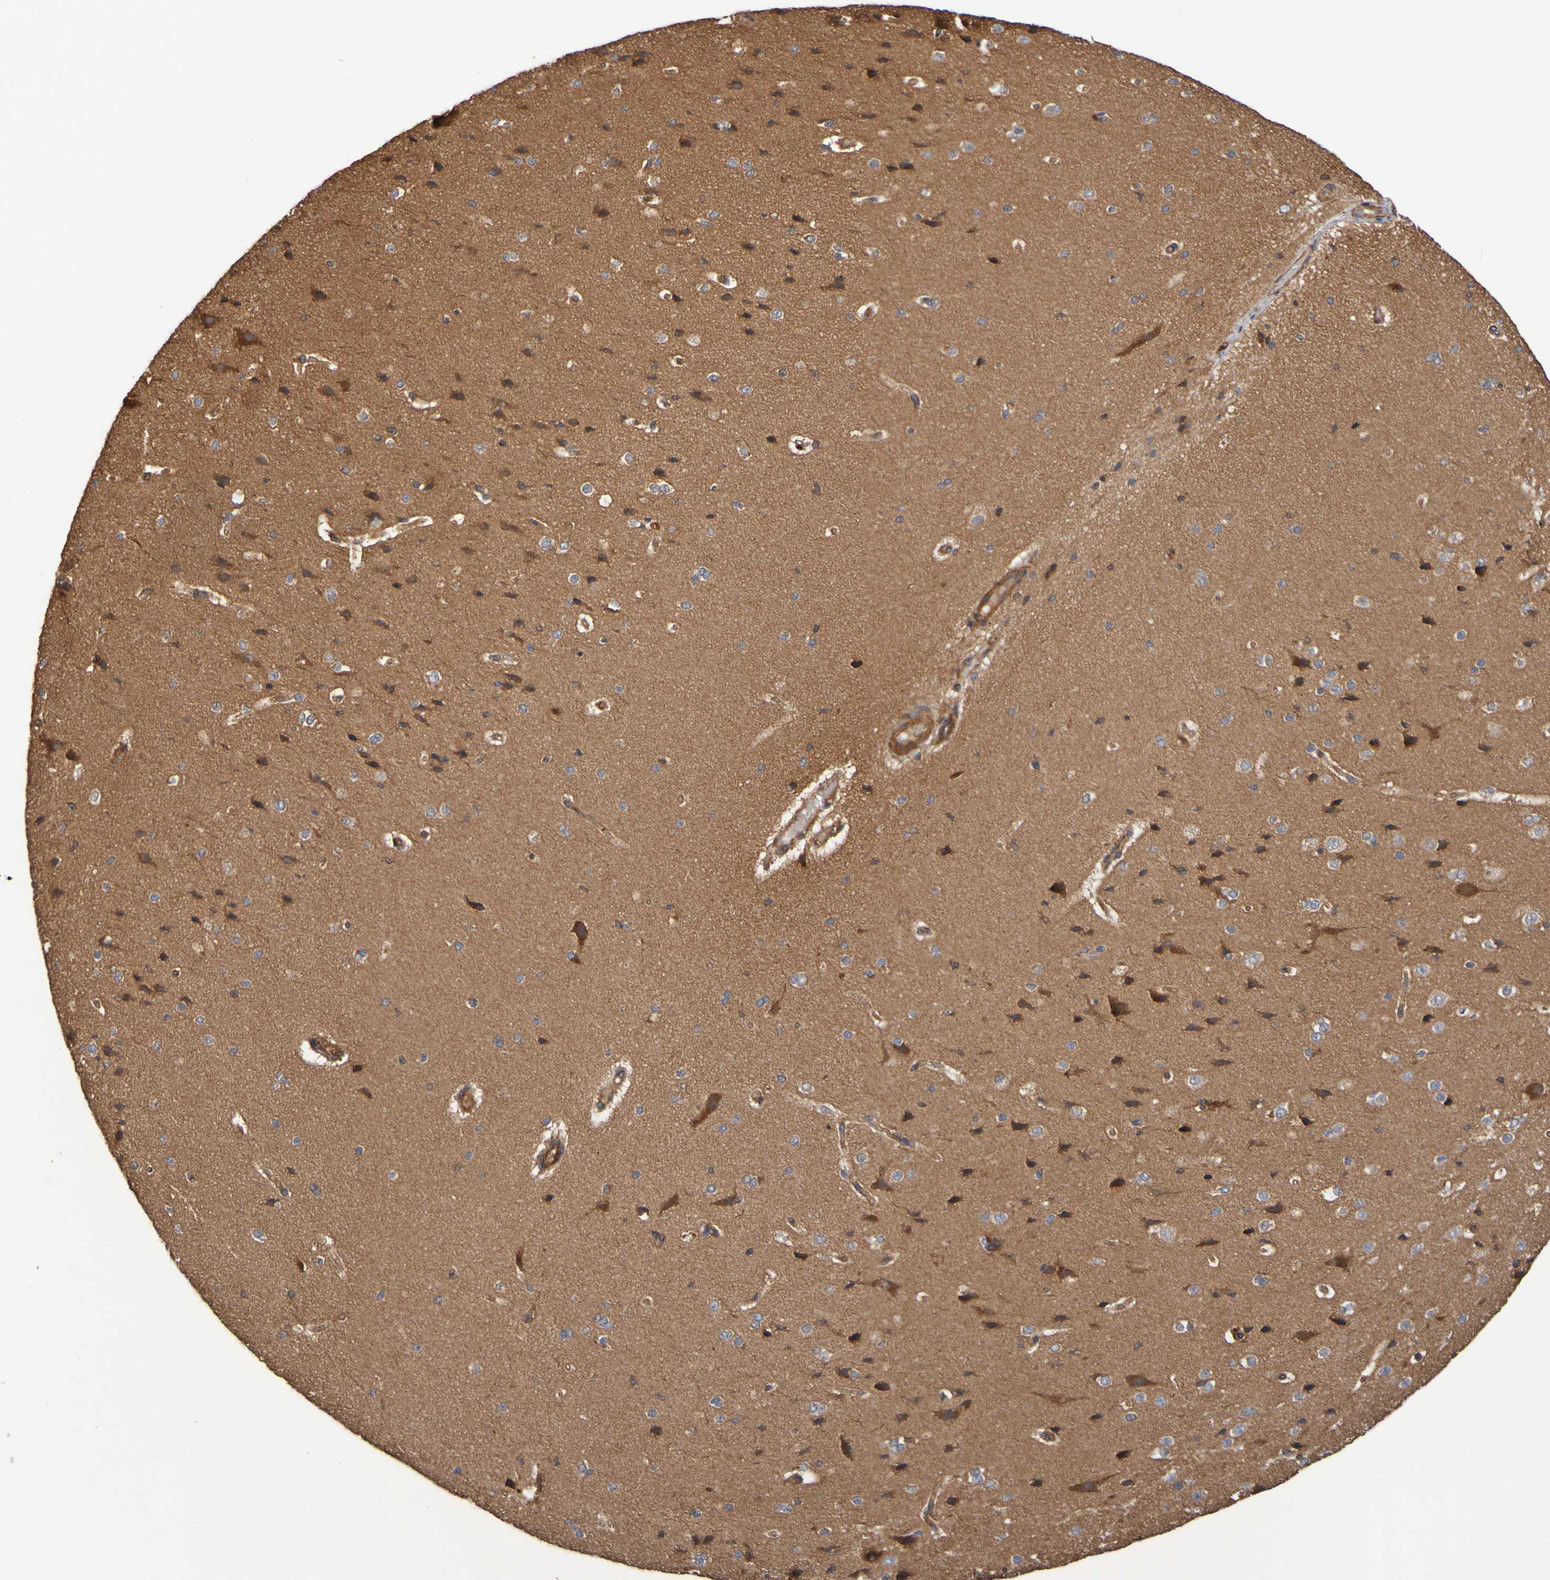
{"staining": {"intensity": "moderate", "quantity": ">75%", "location": "cytoplasmic/membranous"}, "tissue": "cerebral cortex", "cell_type": "Endothelial cells", "image_type": "normal", "snomed": [{"axis": "morphology", "description": "Normal tissue, NOS"}, {"axis": "morphology", "description": "Developmental malformation"}, {"axis": "topography", "description": "Cerebral cortex"}], "caption": "Immunohistochemistry (IHC) staining of benign cerebral cortex, which displays medium levels of moderate cytoplasmic/membranous positivity in approximately >75% of endothelial cells indicating moderate cytoplasmic/membranous protein positivity. The staining was performed using DAB (brown) for protein detection and nuclei were counterstained in hematoxylin (blue).", "gene": "UCN", "patient": {"sex": "female", "age": 30}}